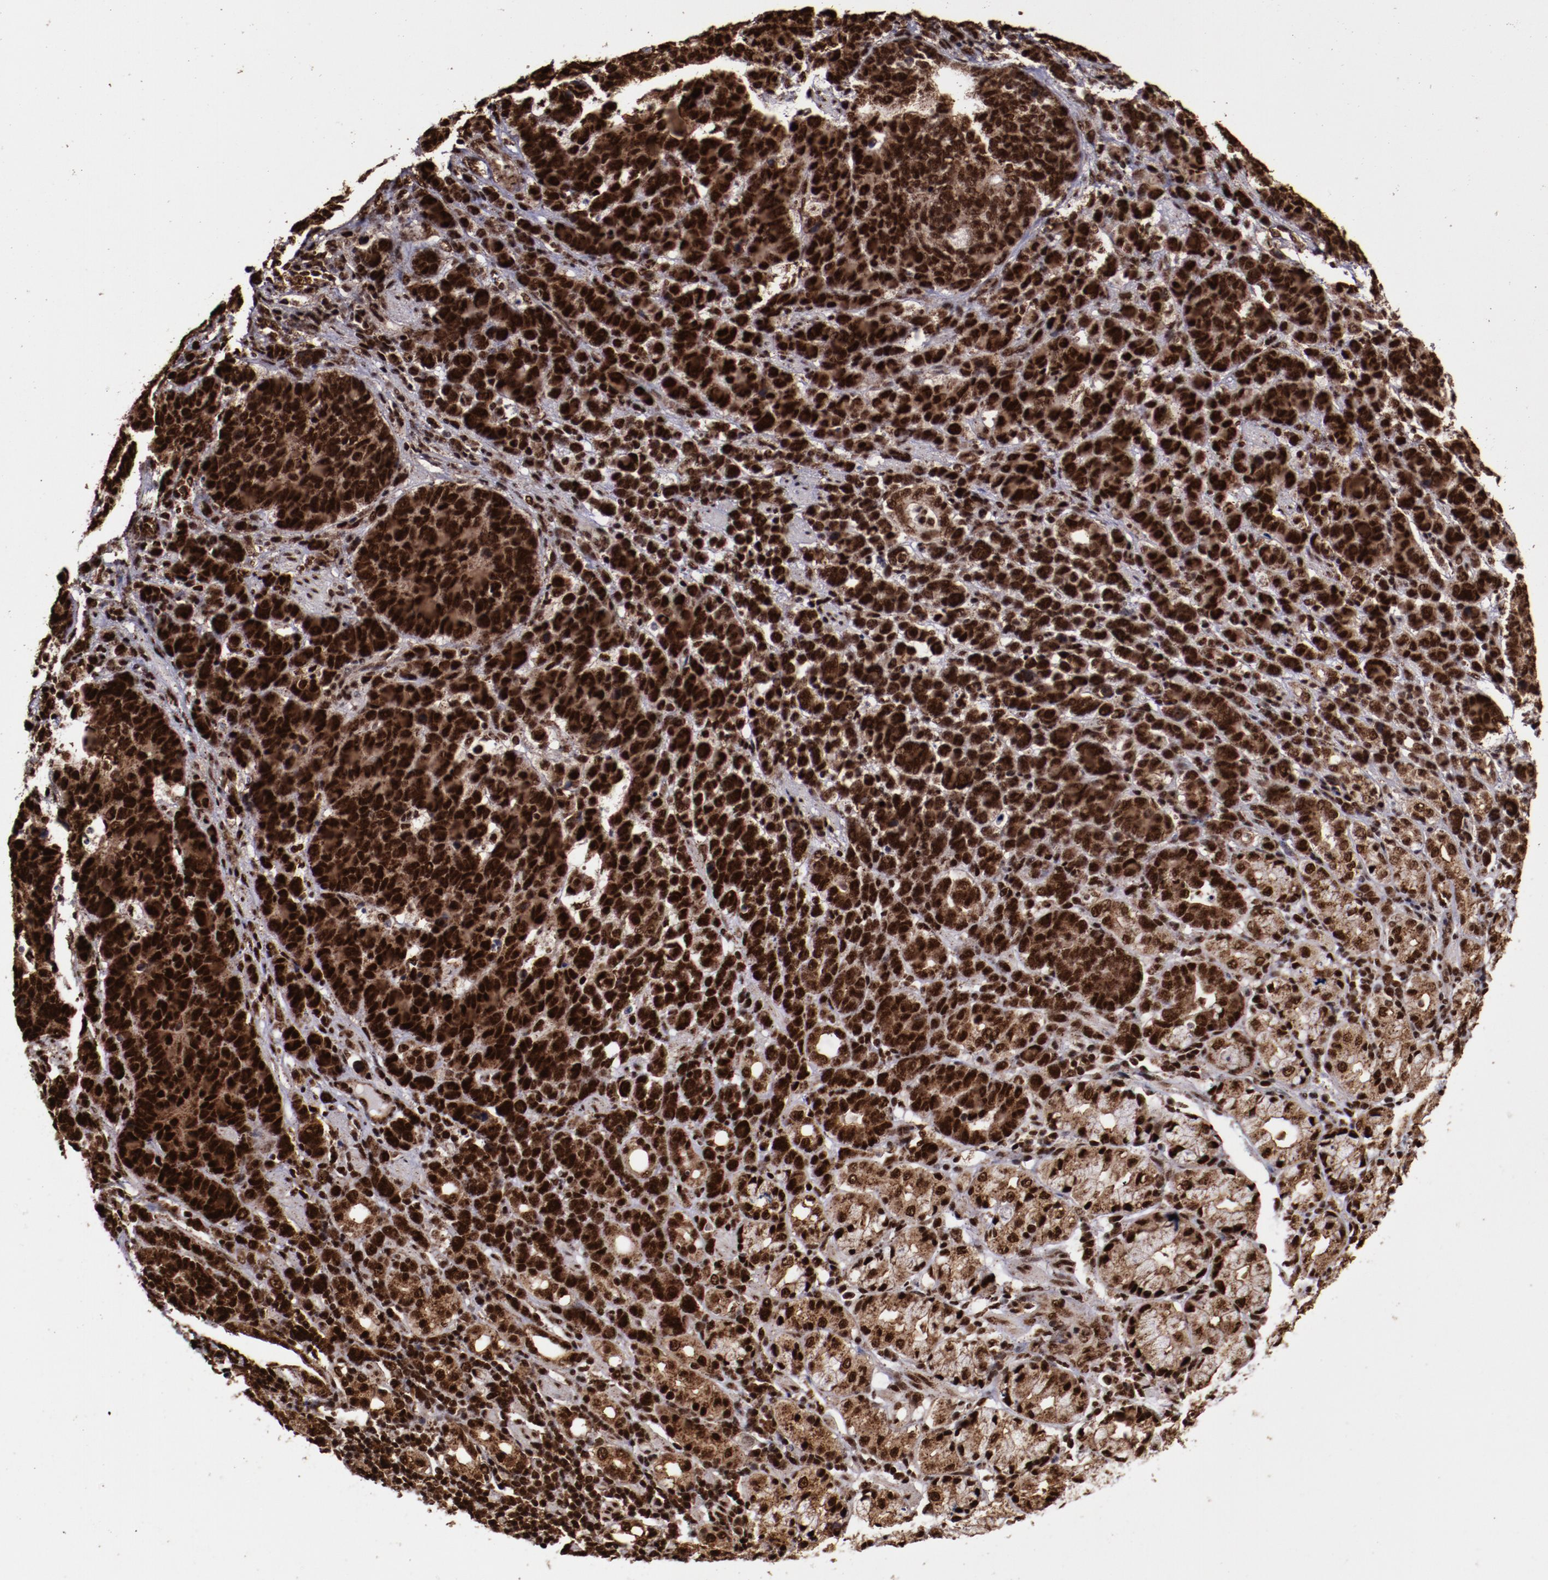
{"staining": {"intensity": "strong", "quantity": ">75%", "location": "cytoplasmic/membranous,nuclear"}, "tissue": "stomach cancer", "cell_type": "Tumor cells", "image_type": "cancer", "snomed": [{"axis": "morphology", "description": "Adenocarcinoma, NOS"}, {"axis": "topography", "description": "Stomach, upper"}], "caption": "Protein analysis of stomach adenocarcinoma tissue shows strong cytoplasmic/membranous and nuclear staining in about >75% of tumor cells.", "gene": "SNW1", "patient": {"sex": "male", "age": 71}}